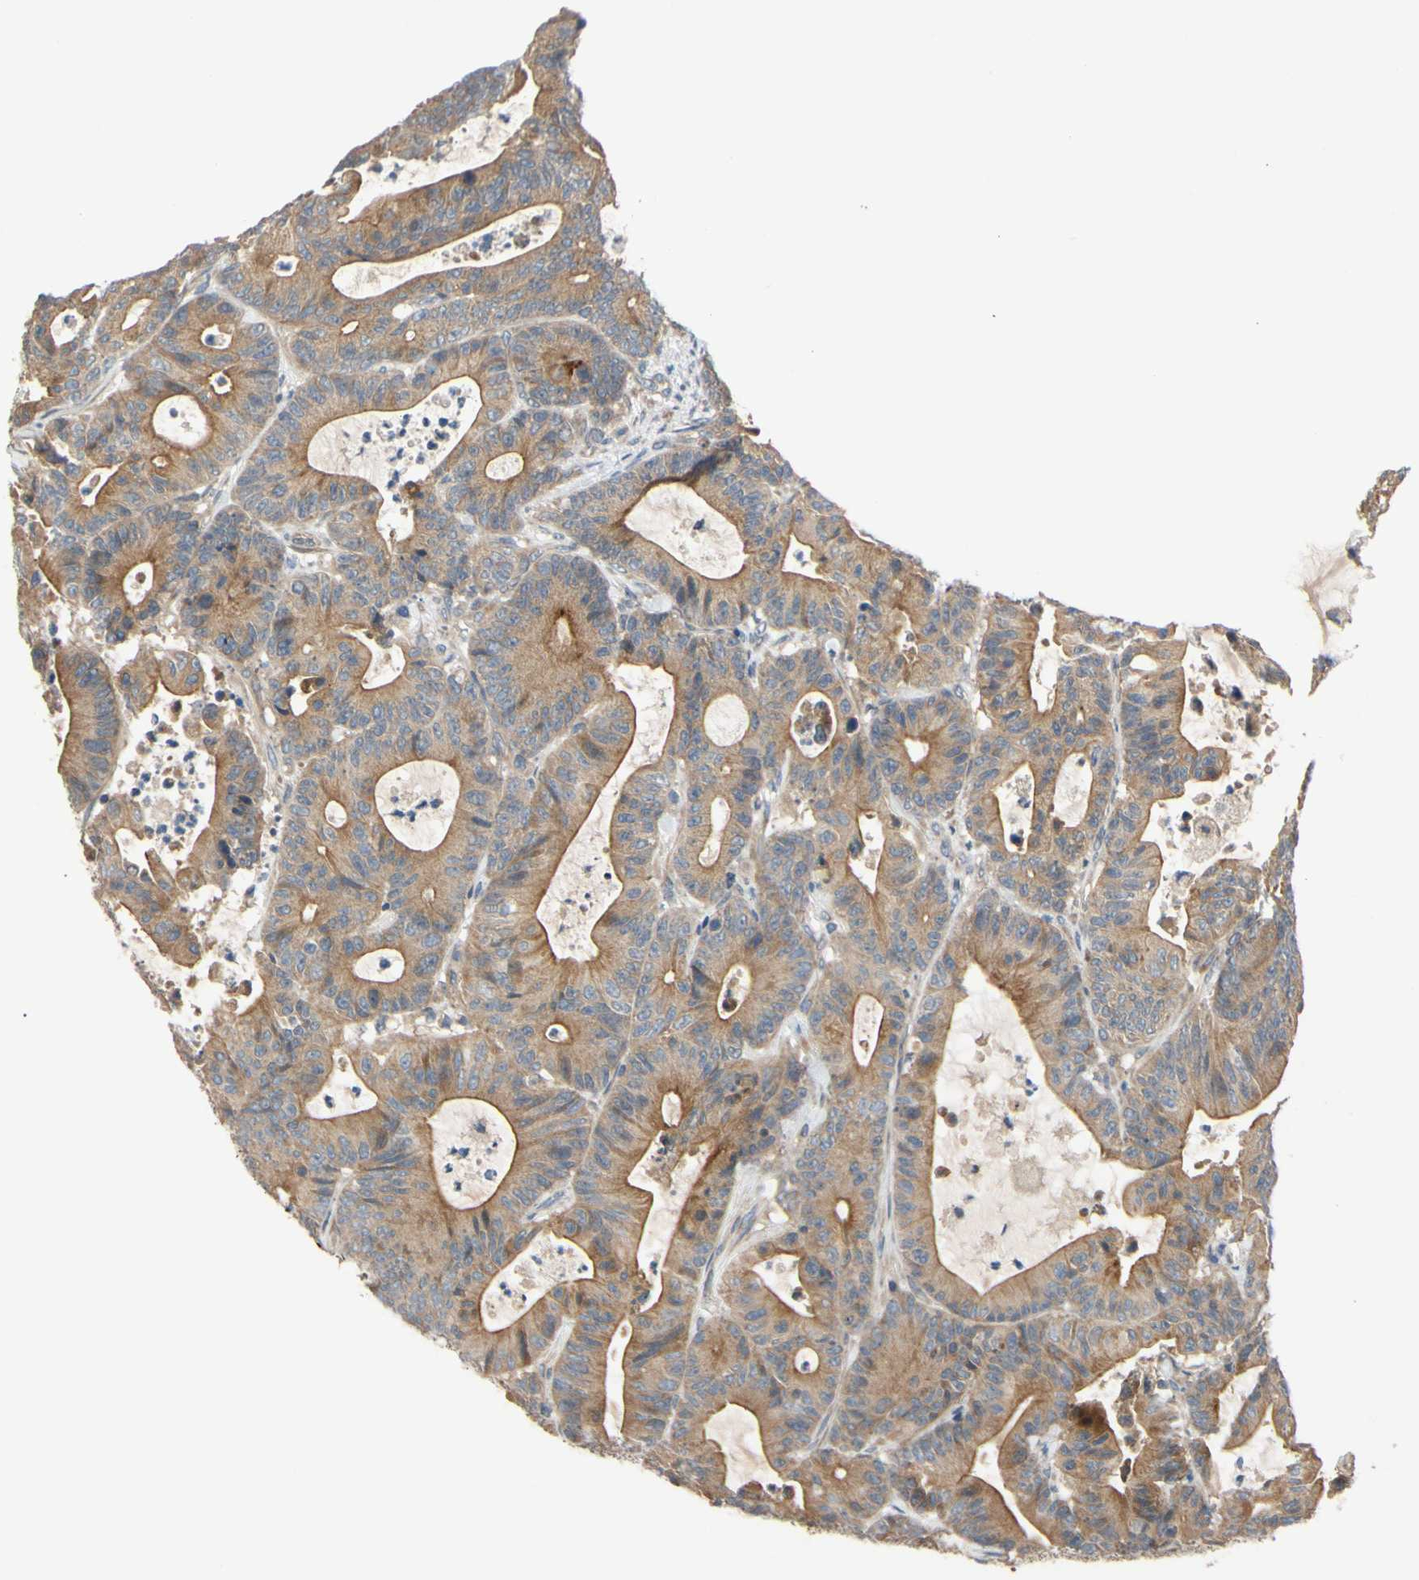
{"staining": {"intensity": "moderate", "quantity": ">75%", "location": "cytoplasmic/membranous"}, "tissue": "colorectal cancer", "cell_type": "Tumor cells", "image_type": "cancer", "snomed": [{"axis": "morphology", "description": "Adenocarcinoma, NOS"}, {"axis": "topography", "description": "Colon"}], "caption": "A histopathology image of colorectal adenocarcinoma stained for a protein reveals moderate cytoplasmic/membranous brown staining in tumor cells.", "gene": "MBTPS2", "patient": {"sex": "female", "age": 84}}